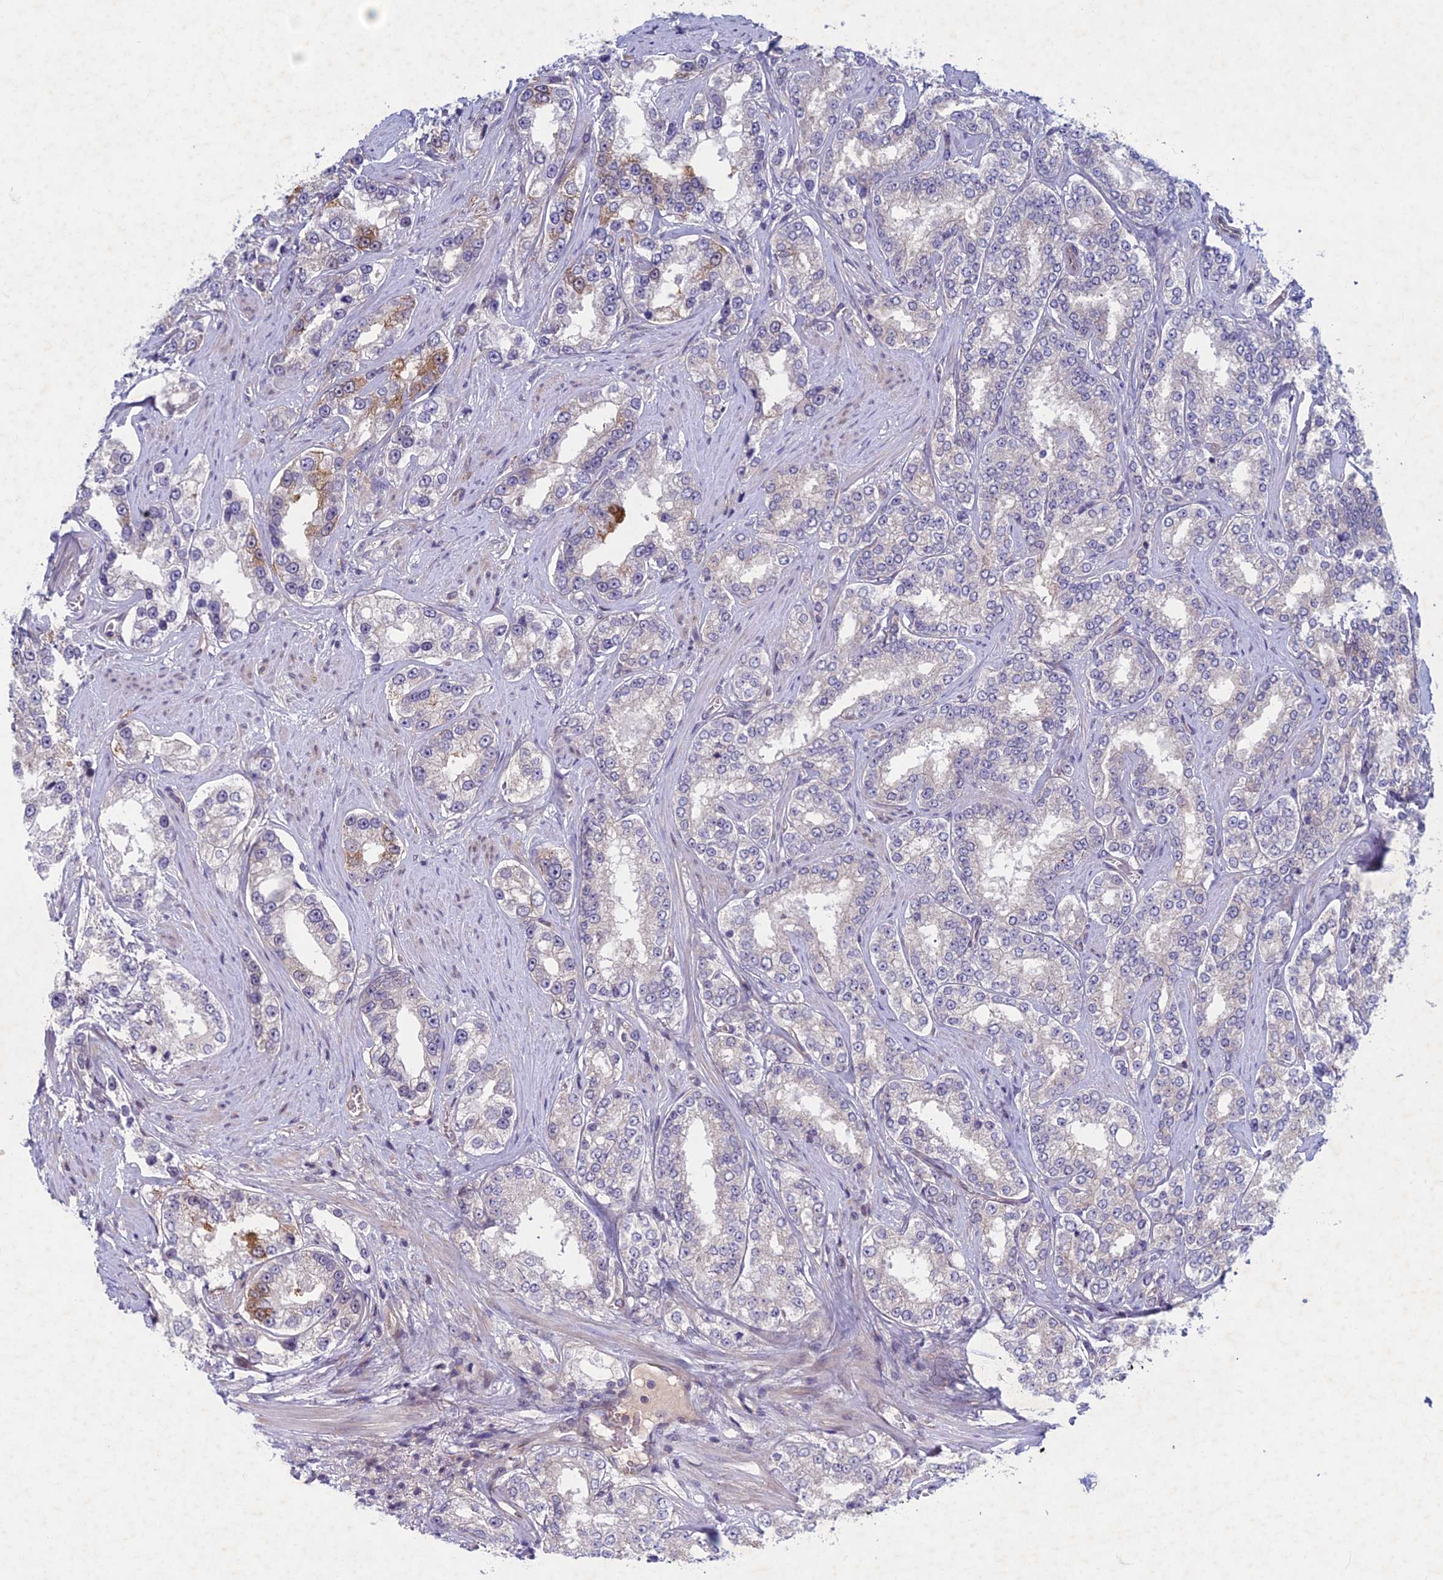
{"staining": {"intensity": "negative", "quantity": "none", "location": "none"}, "tissue": "prostate cancer", "cell_type": "Tumor cells", "image_type": "cancer", "snomed": [{"axis": "morphology", "description": "Normal tissue, NOS"}, {"axis": "morphology", "description": "Adenocarcinoma, High grade"}, {"axis": "topography", "description": "Prostate"}], "caption": "The immunohistochemistry image has no significant expression in tumor cells of high-grade adenocarcinoma (prostate) tissue. Brightfield microscopy of immunohistochemistry (IHC) stained with DAB (3,3'-diaminobenzidine) (brown) and hematoxylin (blue), captured at high magnification.", "gene": "PTHLH", "patient": {"sex": "male", "age": 83}}